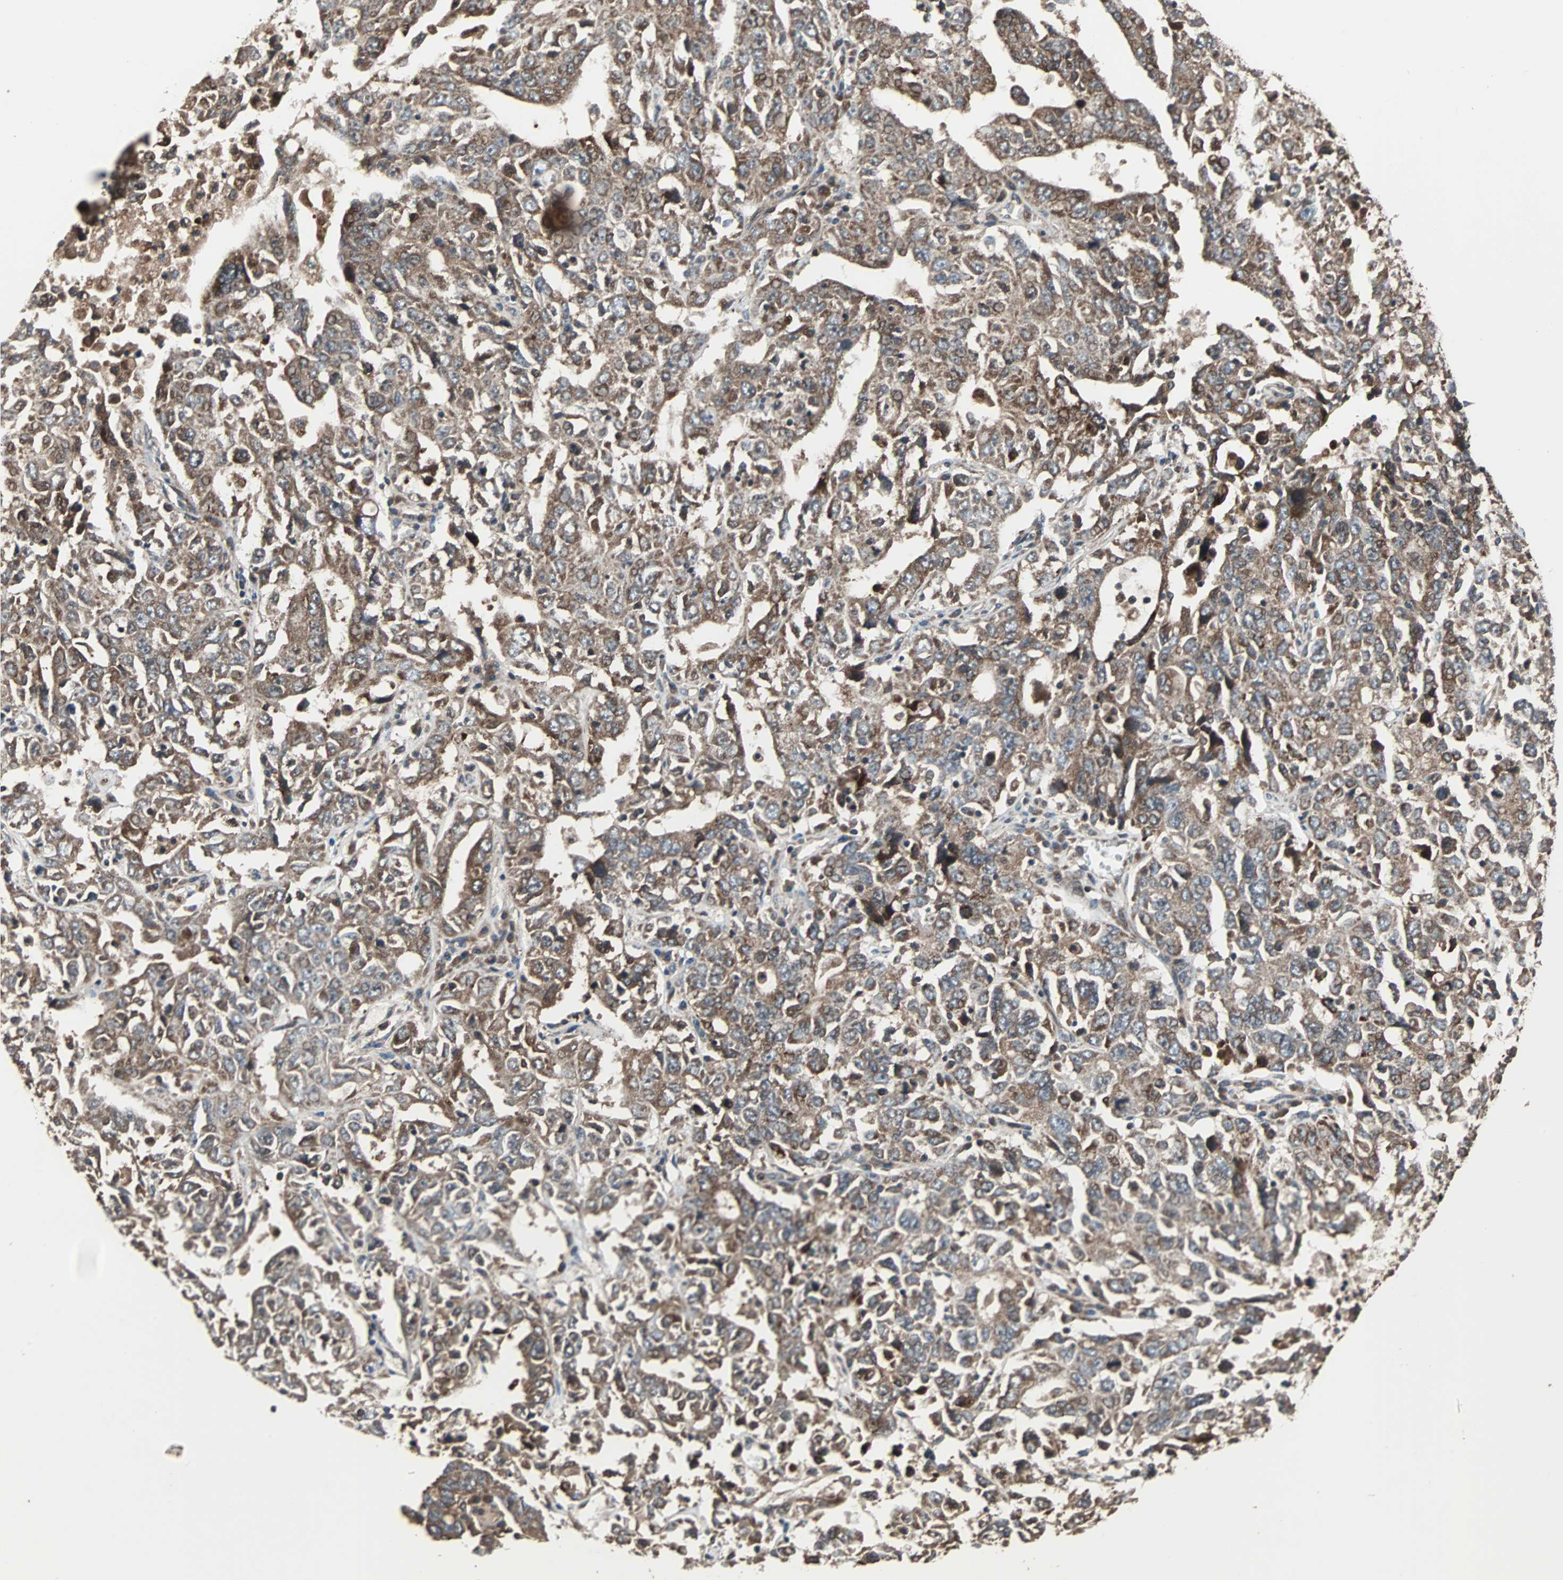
{"staining": {"intensity": "moderate", "quantity": ">75%", "location": "cytoplasmic/membranous"}, "tissue": "ovarian cancer", "cell_type": "Tumor cells", "image_type": "cancer", "snomed": [{"axis": "morphology", "description": "Carcinoma, endometroid"}, {"axis": "topography", "description": "Ovary"}], "caption": "This image shows endometroid carcinoma (ovarian) stained with IHC to label a protein in brown. The cytoplasmic/membranous of tumor cells show moderate positivity for the protein. Nuclei are counter-stained blue.", "gene": "RAB7A", "patient": {"sex": "female", "age": 62}}